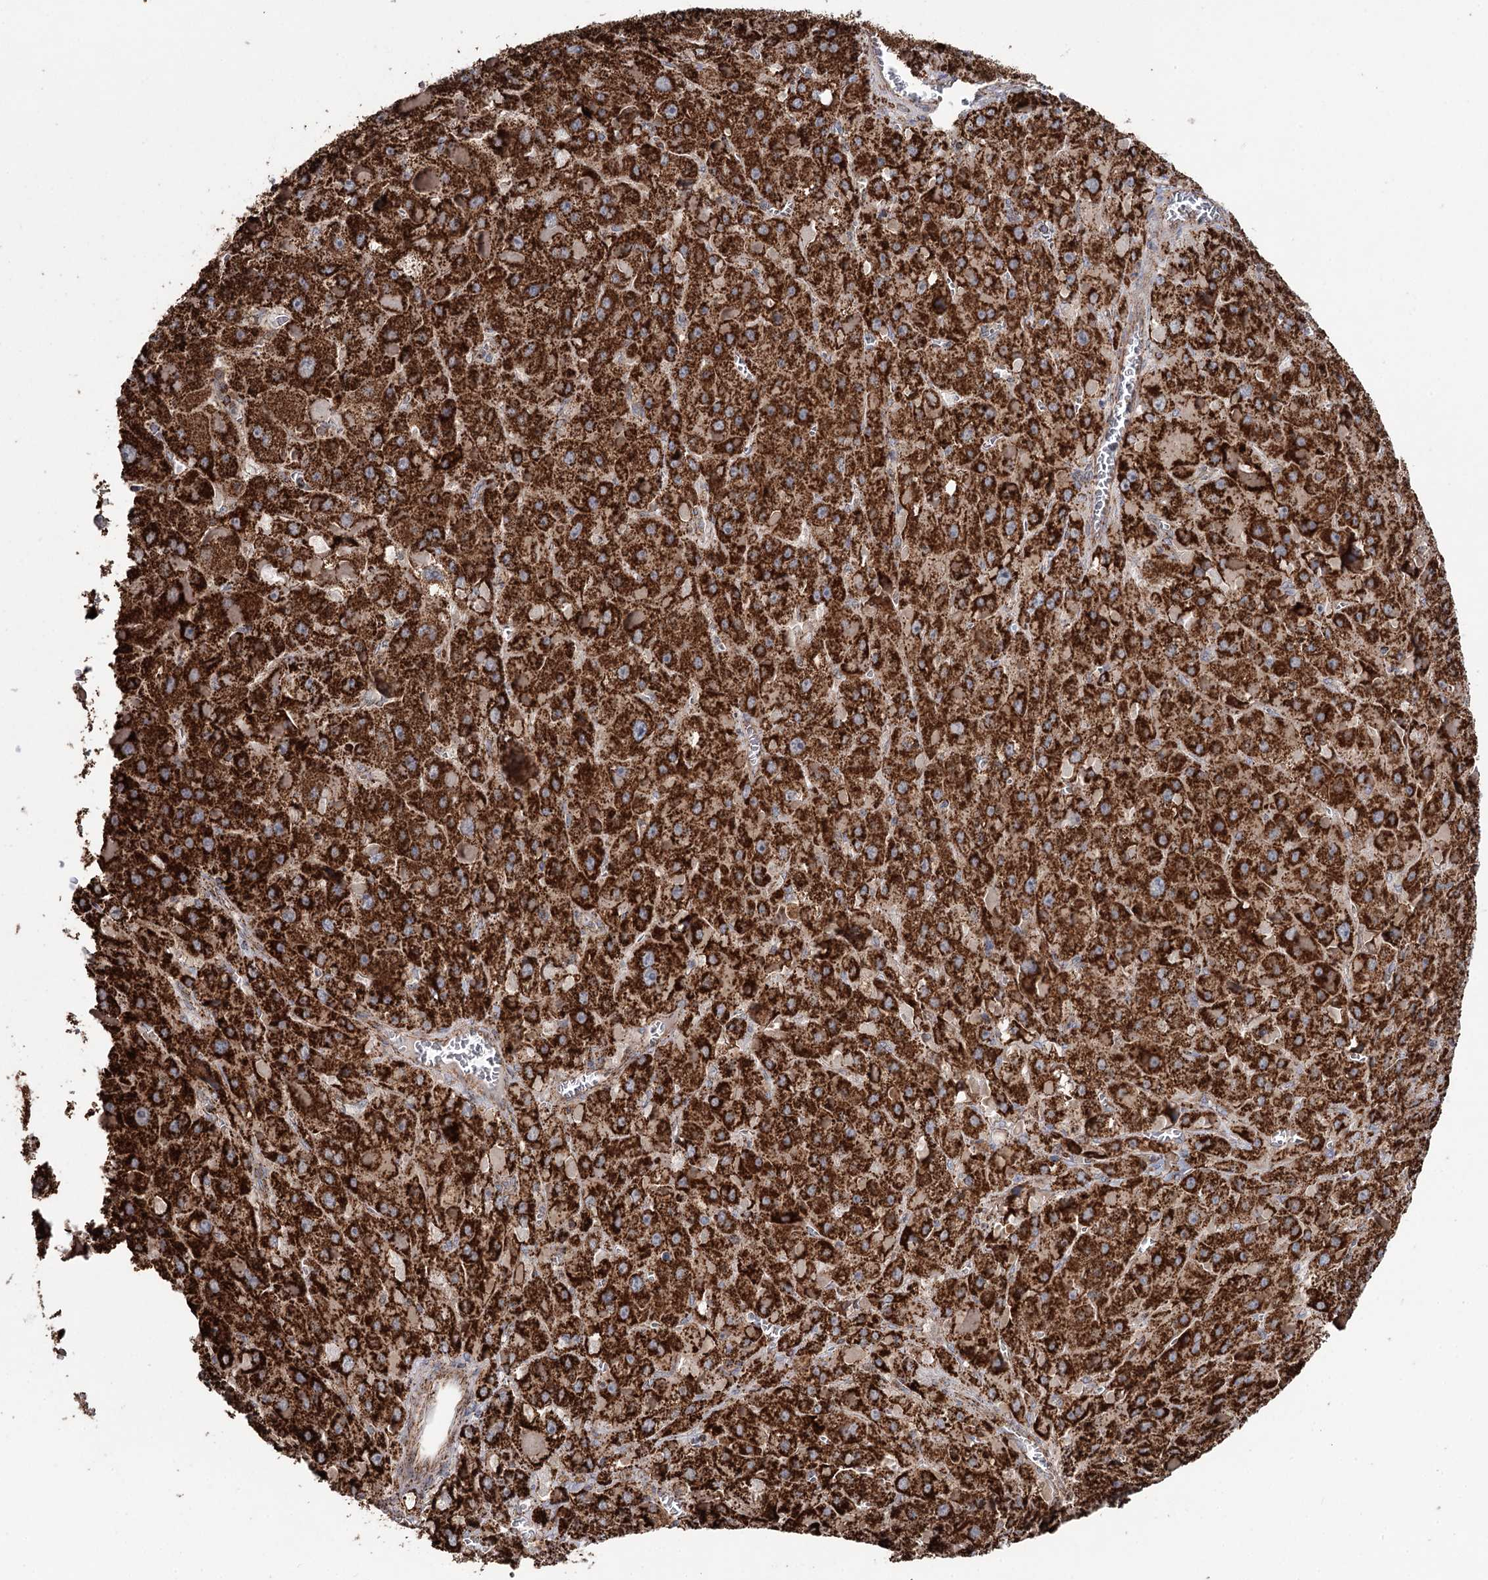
{"staining": {"intensity": "strong", "quantity": ">75%", "location": "cytoplasmic/membranous"}, "tissue": "liver cancer", "cell_type": "Tumor cells", "image_type": "cancer", "snomed": [{"axis": "morphology", "description": "Carcinoma, Hepatocellular, NOS"}, {"axis": "topography", "description": "Liver"}], "caption": "Immunohistochemistry micrograph of neoplastic tissue: human liver cancer stained using immunohistochemistry (IHC) demonstrates high levels of strong protein expression localized specifically in the cytoplasmic/membranous of tumor cells, appearing as a cytoplasmic/membranous brown color.", "gene": "APH1A", "patient": {"sex": "female", "age": 73}}